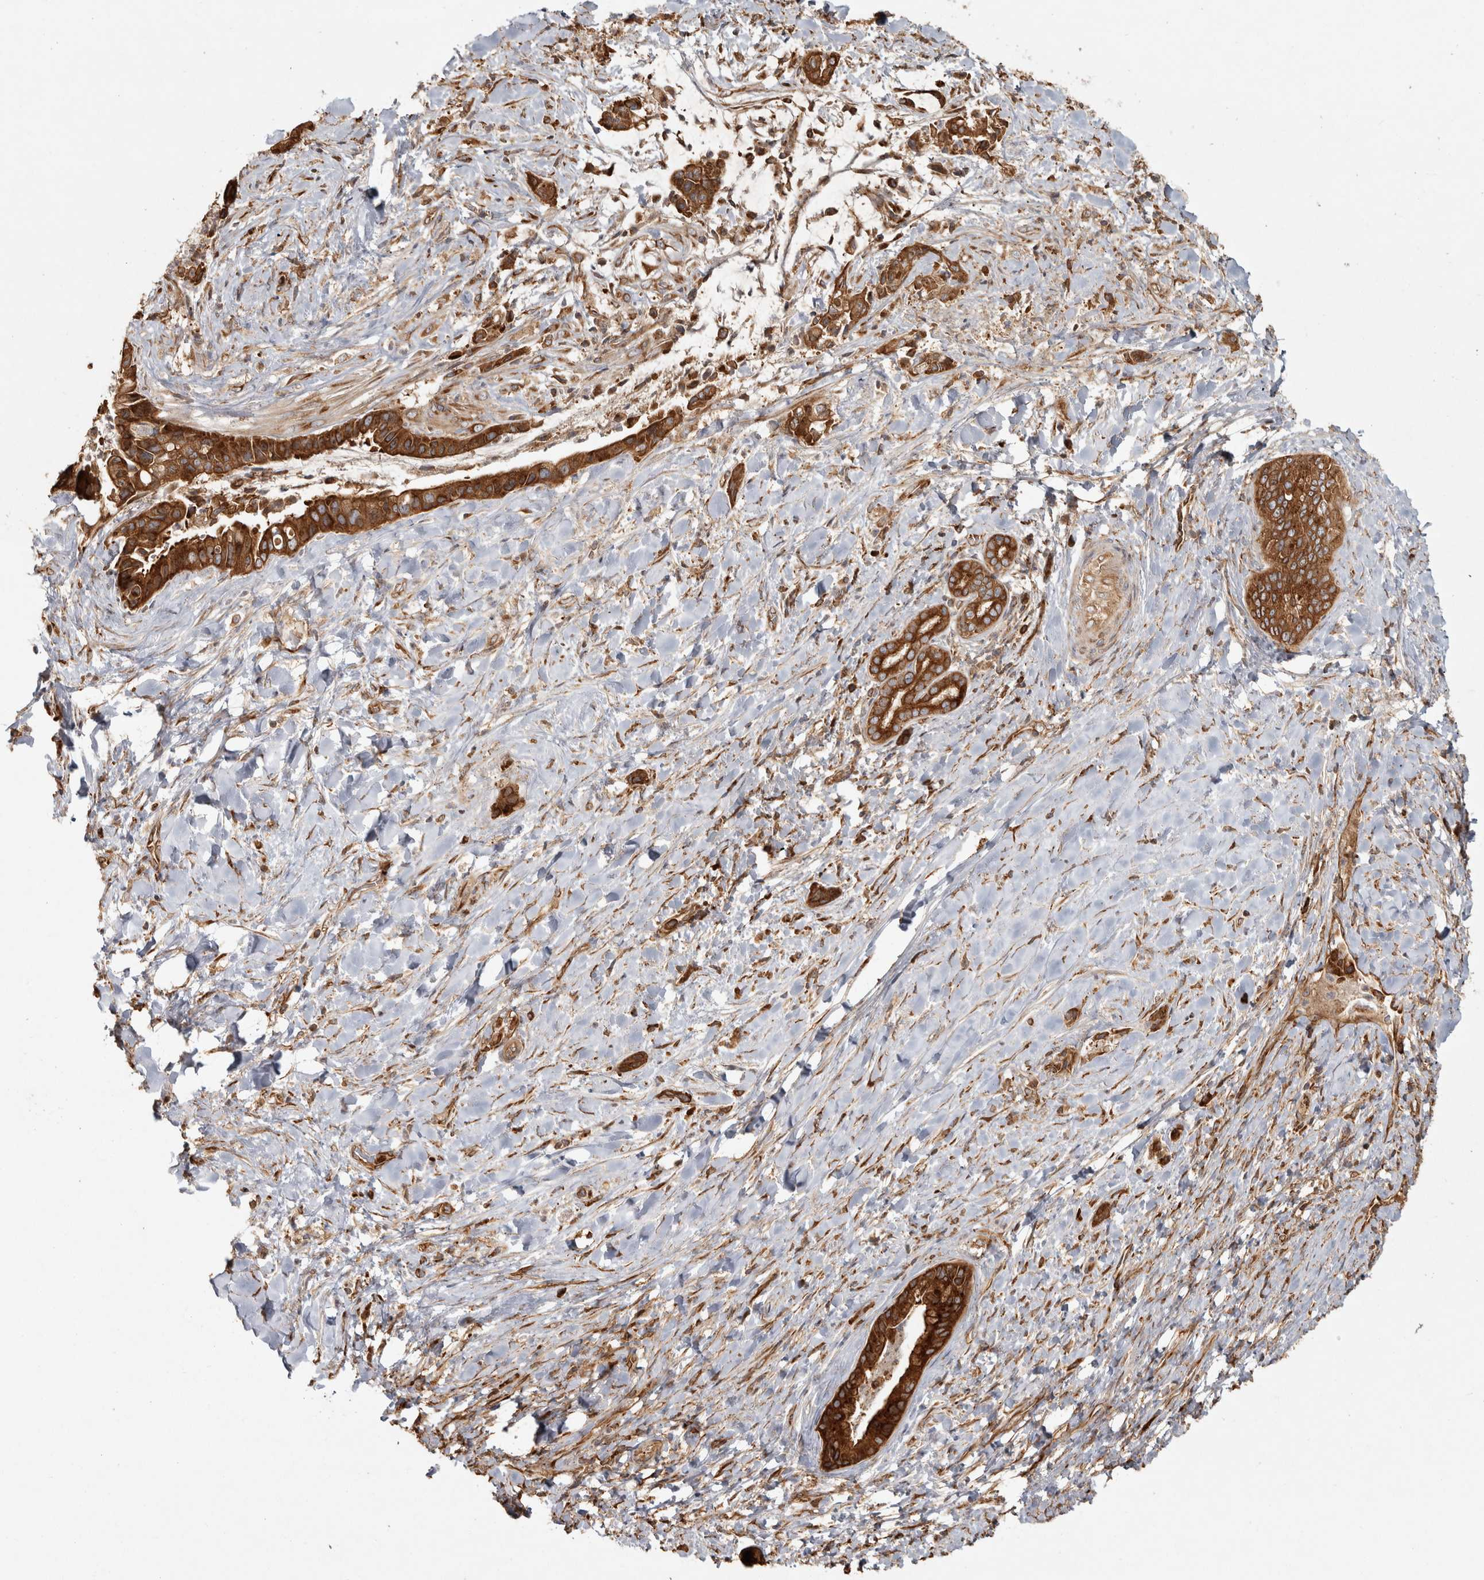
{"staining": {"intensity": "strong", "quantity": ">75%", "location": "cytoplasmic/membranous"}, "tissue": "liver cancer", "cell_type": "Tumor cells", "image_type": "cancer", "snomed": [{"axis": "morphology", "description": "Cholangiocarcinoma"}, {"axis": "topography", "description": "Liver"}], "caption": "Strong cytoplasmic/membranous expression for a protein is seen in about >75% of tumor cells of liver cancer (cholangiocarcinoma) using IHC.", "gene": "CAMSAP2", "patient": {"sex": "female", "age": 54}}